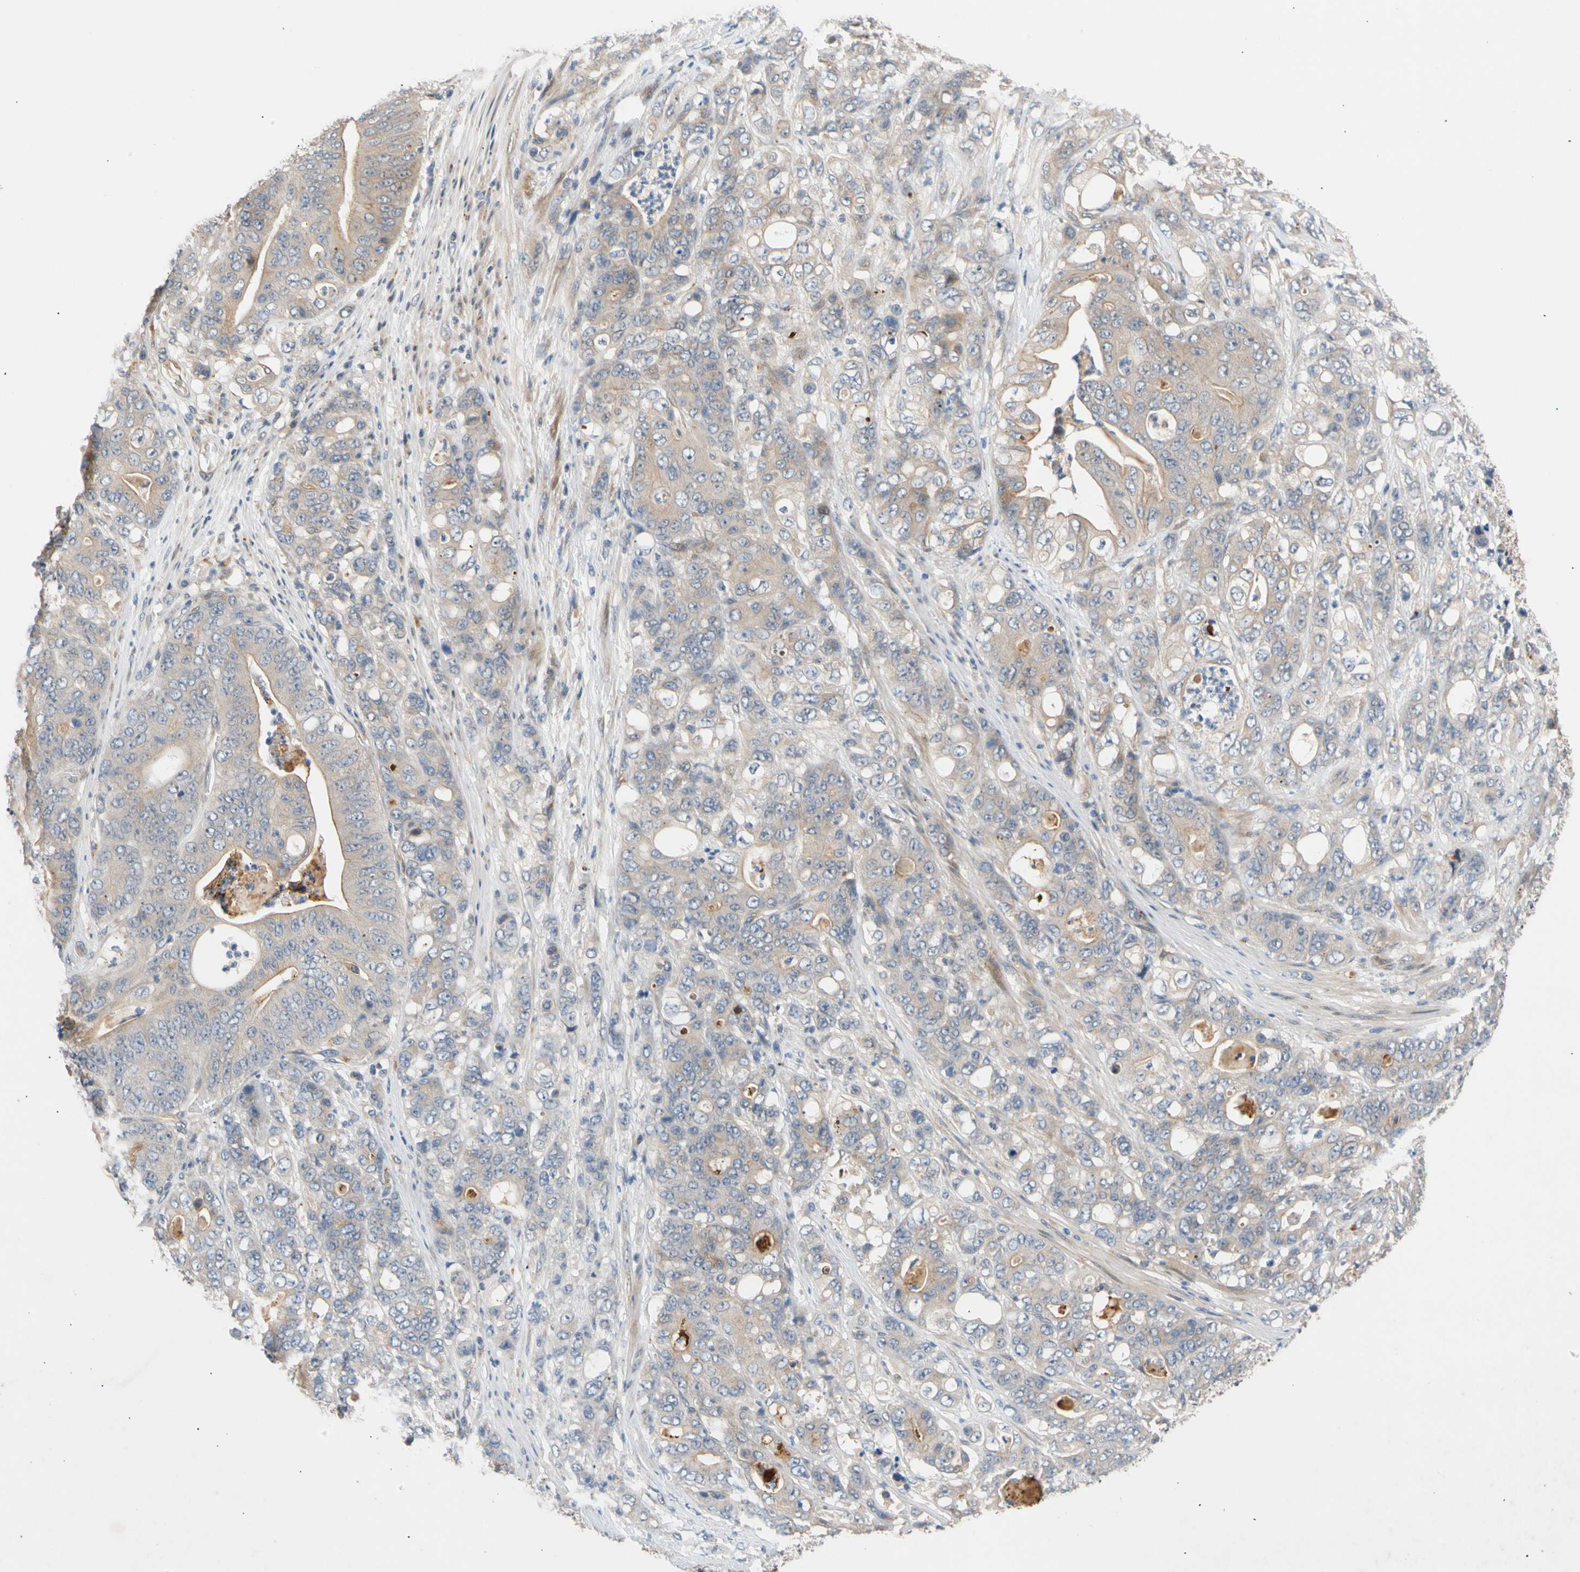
{"staining": {"intensity": "weak", "quantity": "<25%", "location": "cytoplasmic/membranous"}, "tissue": "stomach cancer", "cell_type": "Tumor cells", "image_type": "cancer", "snomed": [{"axis": "morphology", "description": "Adenocarcinoma, NOS"}, {"axis": "topography", "description": "Stomach"}], "caption": "Micrograph shows no protein positivity in tumor cells of adenocarcinoma (stomach) tissue.", "gene": "CNST", "patient": {"sex": "female", "age": 73}}